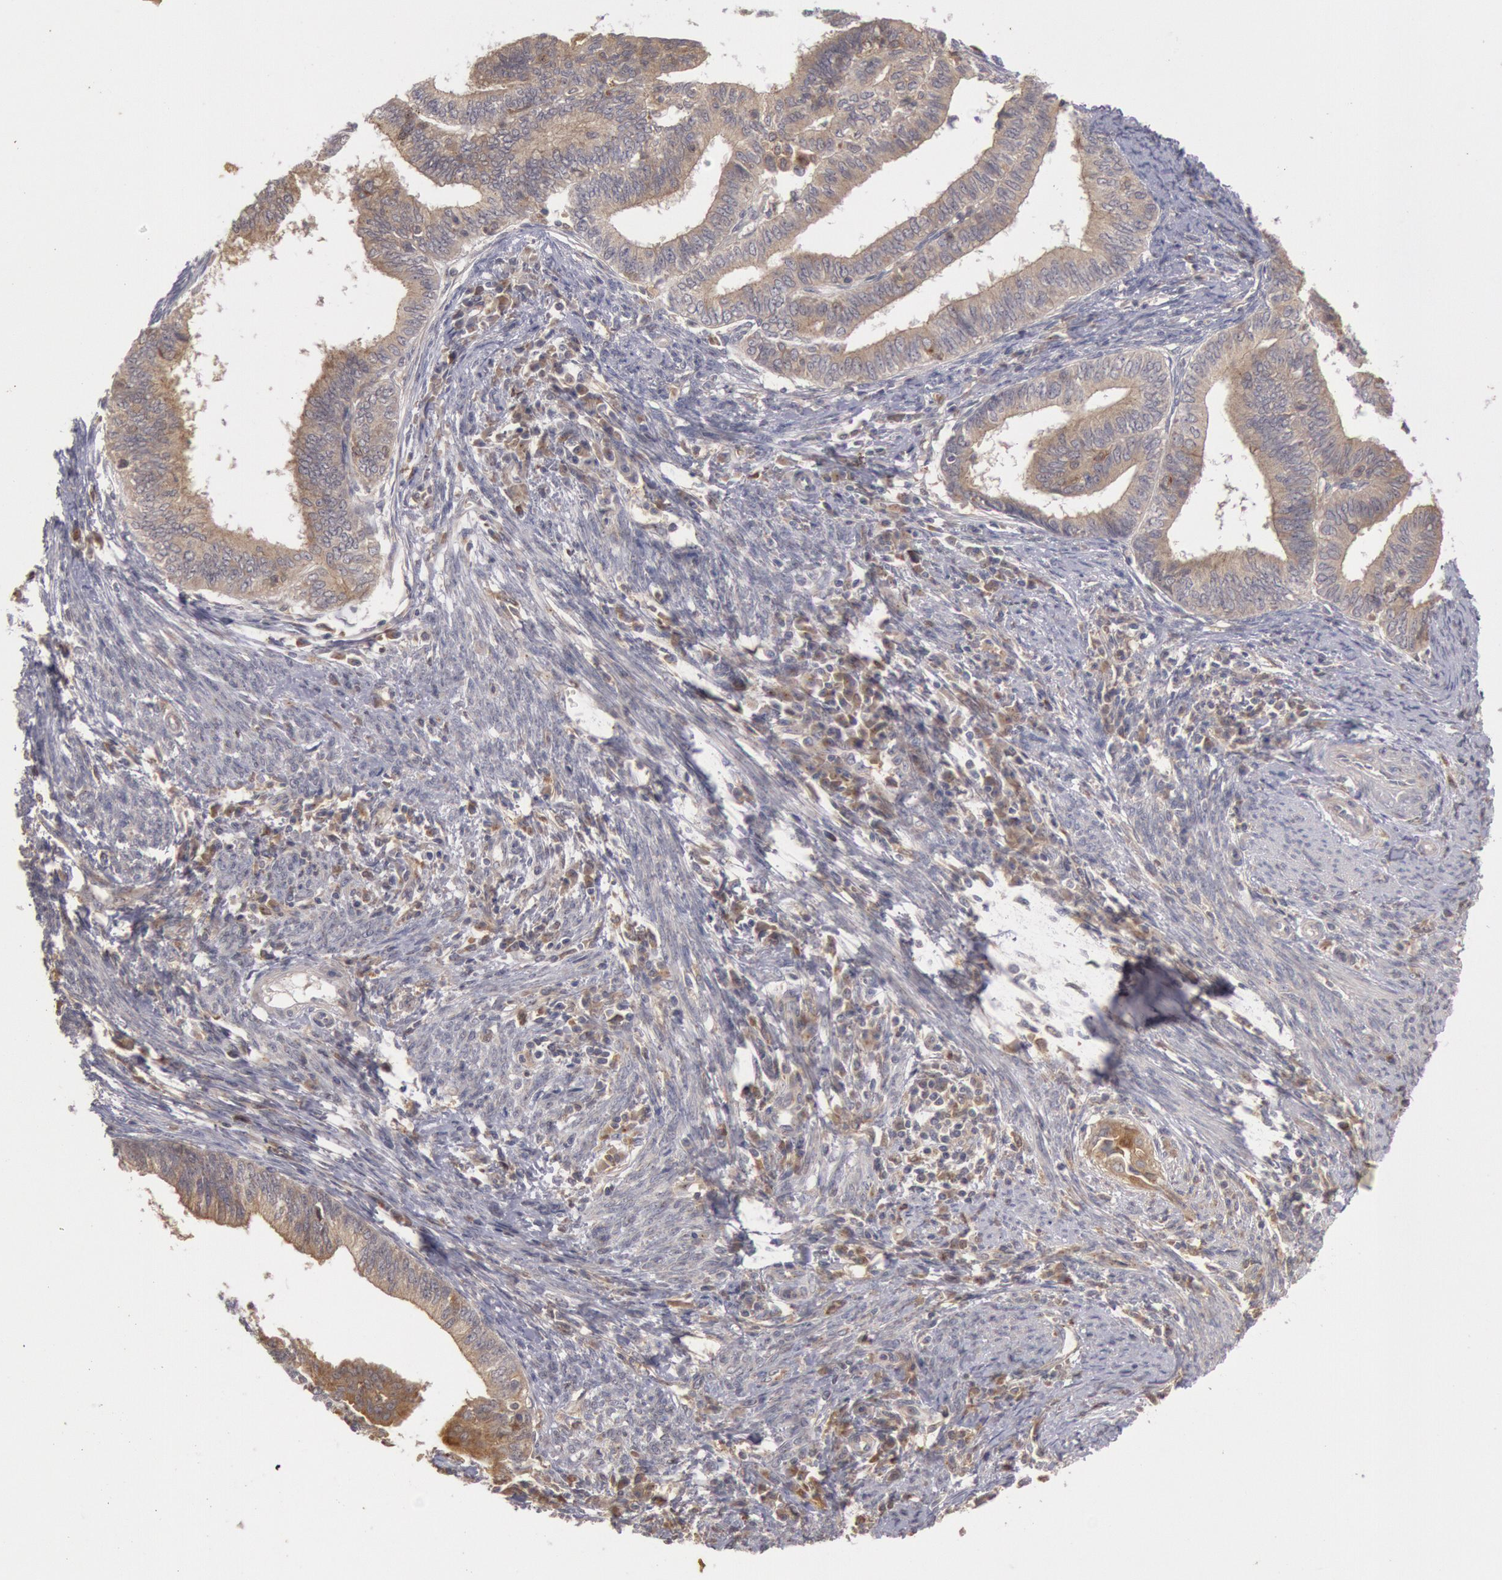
{"staining": {"intensity": "moderate", "quantity": "25%-75%", "location": "cytoplasmic/membranous"}, "tissue": "endometrial cancer", "cell_type": "Tumor cells", "image_type": "cancer", "snomed": [{"axis": "morphology", "description": "Adenocarcinoma, NOS"}, {"axis": "topography", "description": "Endometrium"}], "caption": "High-magnification brightfield microscopy of endometrial adenocarcinoma stained with DAB (brown) and counterstained with hematoxylin (blue). tumor cells exhibit moderate cytoplasmic/membranous staining is identified in approximately25%-75% of cells. (Stains: DAB in brown, nuclei in blue, Microscopy: brightfield microscopy at high magnification).", "gene": "PLA2G6", "patient": {"sex": "female", "age": 66}}